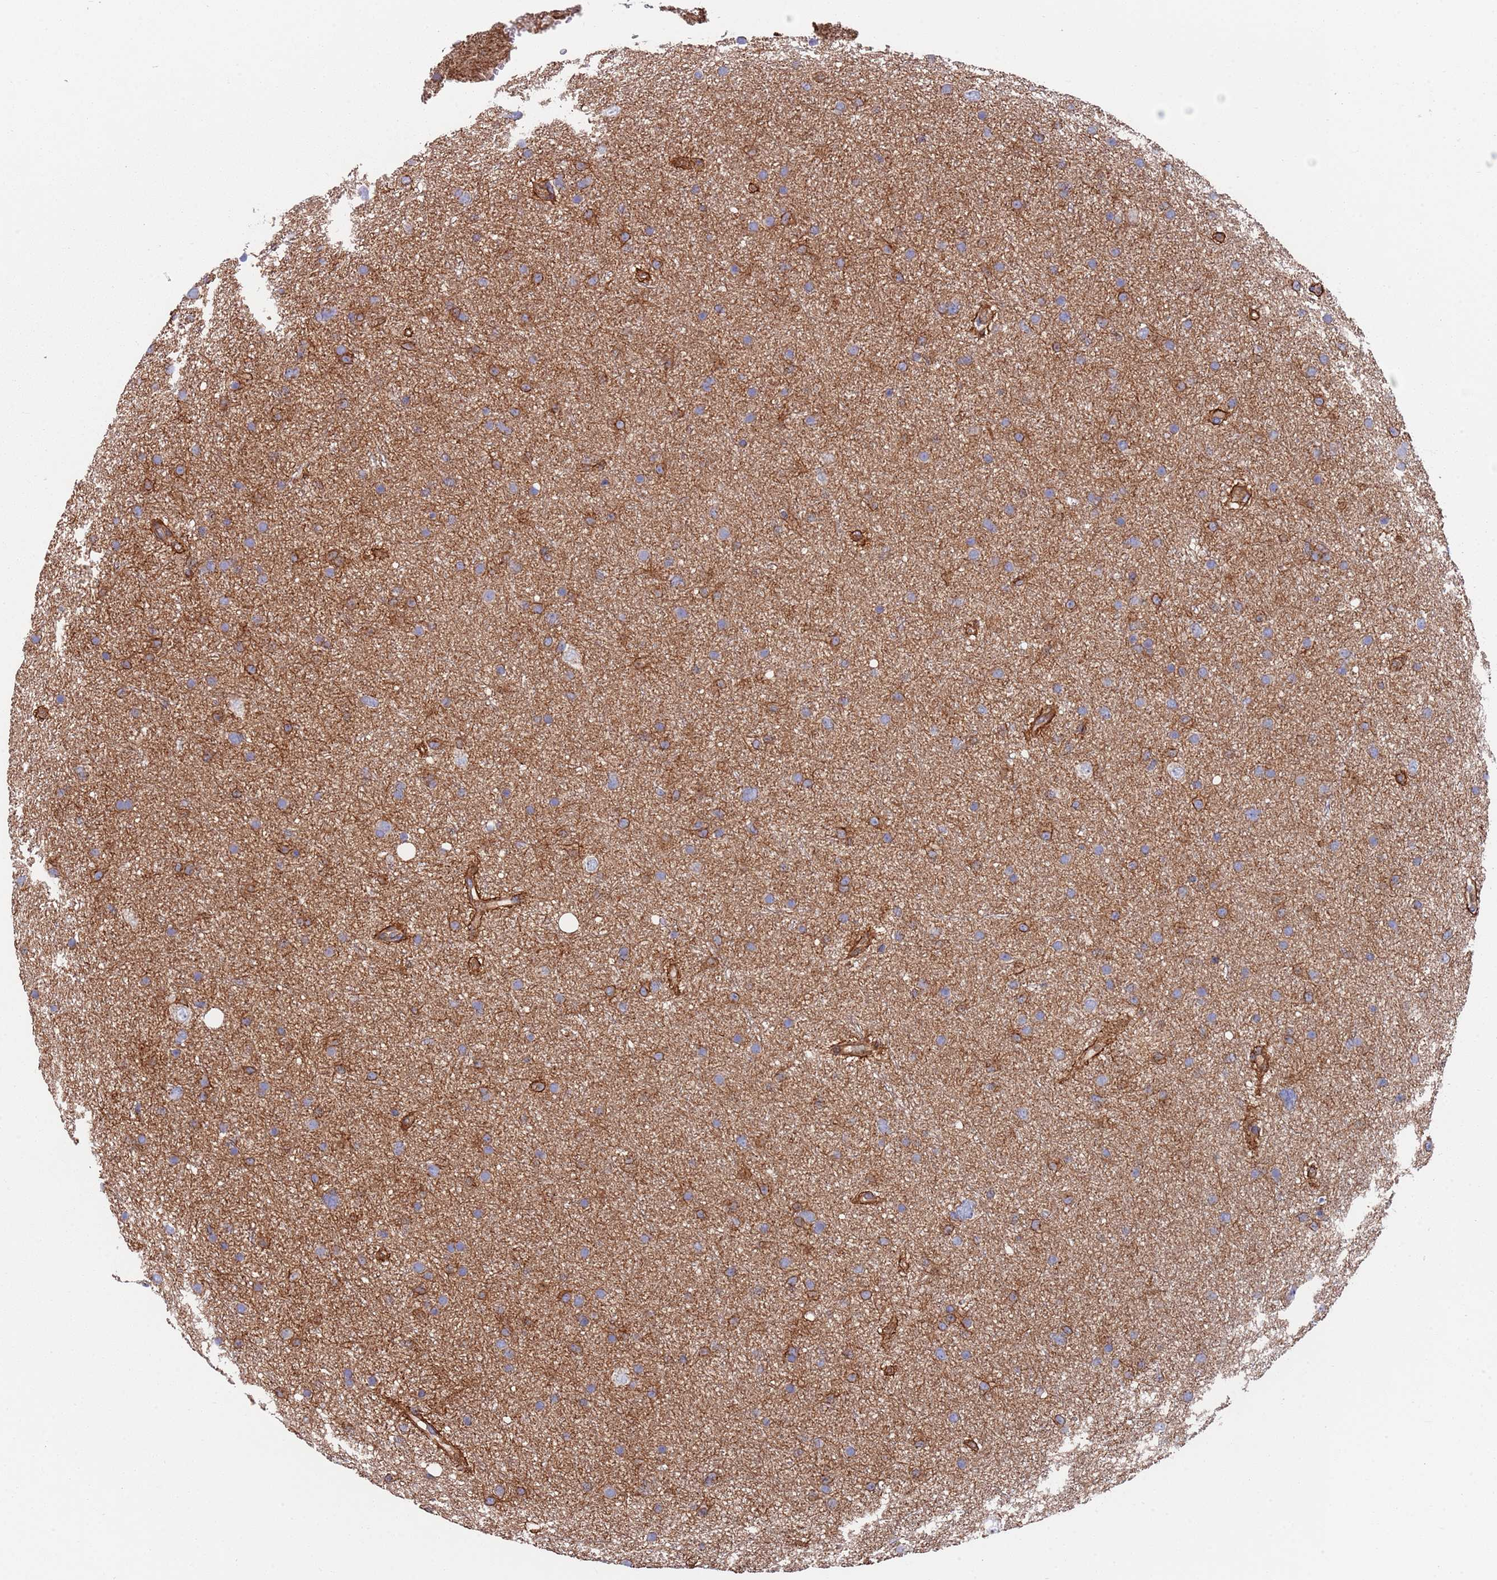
{"staining": {"intensity": "weak", "quantity": ">75%", "location": "cytoplasmic/membranous"}, "tissue": "glioma", "cell_type": "Tumor cells", "image_type": "cancer", "snomed": [{"axis": "morphology", "description": "Glioma, malignant, Low grade"}, {"axis": "topography", "description": "Cerebral cortex"}], "caption": "Immunohistochemistry (IHC) micrograph of neoplastic tissue: human malignant glioma (low-grade) stained using immunohistochemistry exhibits low levels of weak protein expression localized specifically in the cytoplasmic/membranous of tumor cells, appearing as a cytoplasmic/membranous brown color.", "gene": "JAKMIP2", "patient": {"sex": "female", "age": 39}}